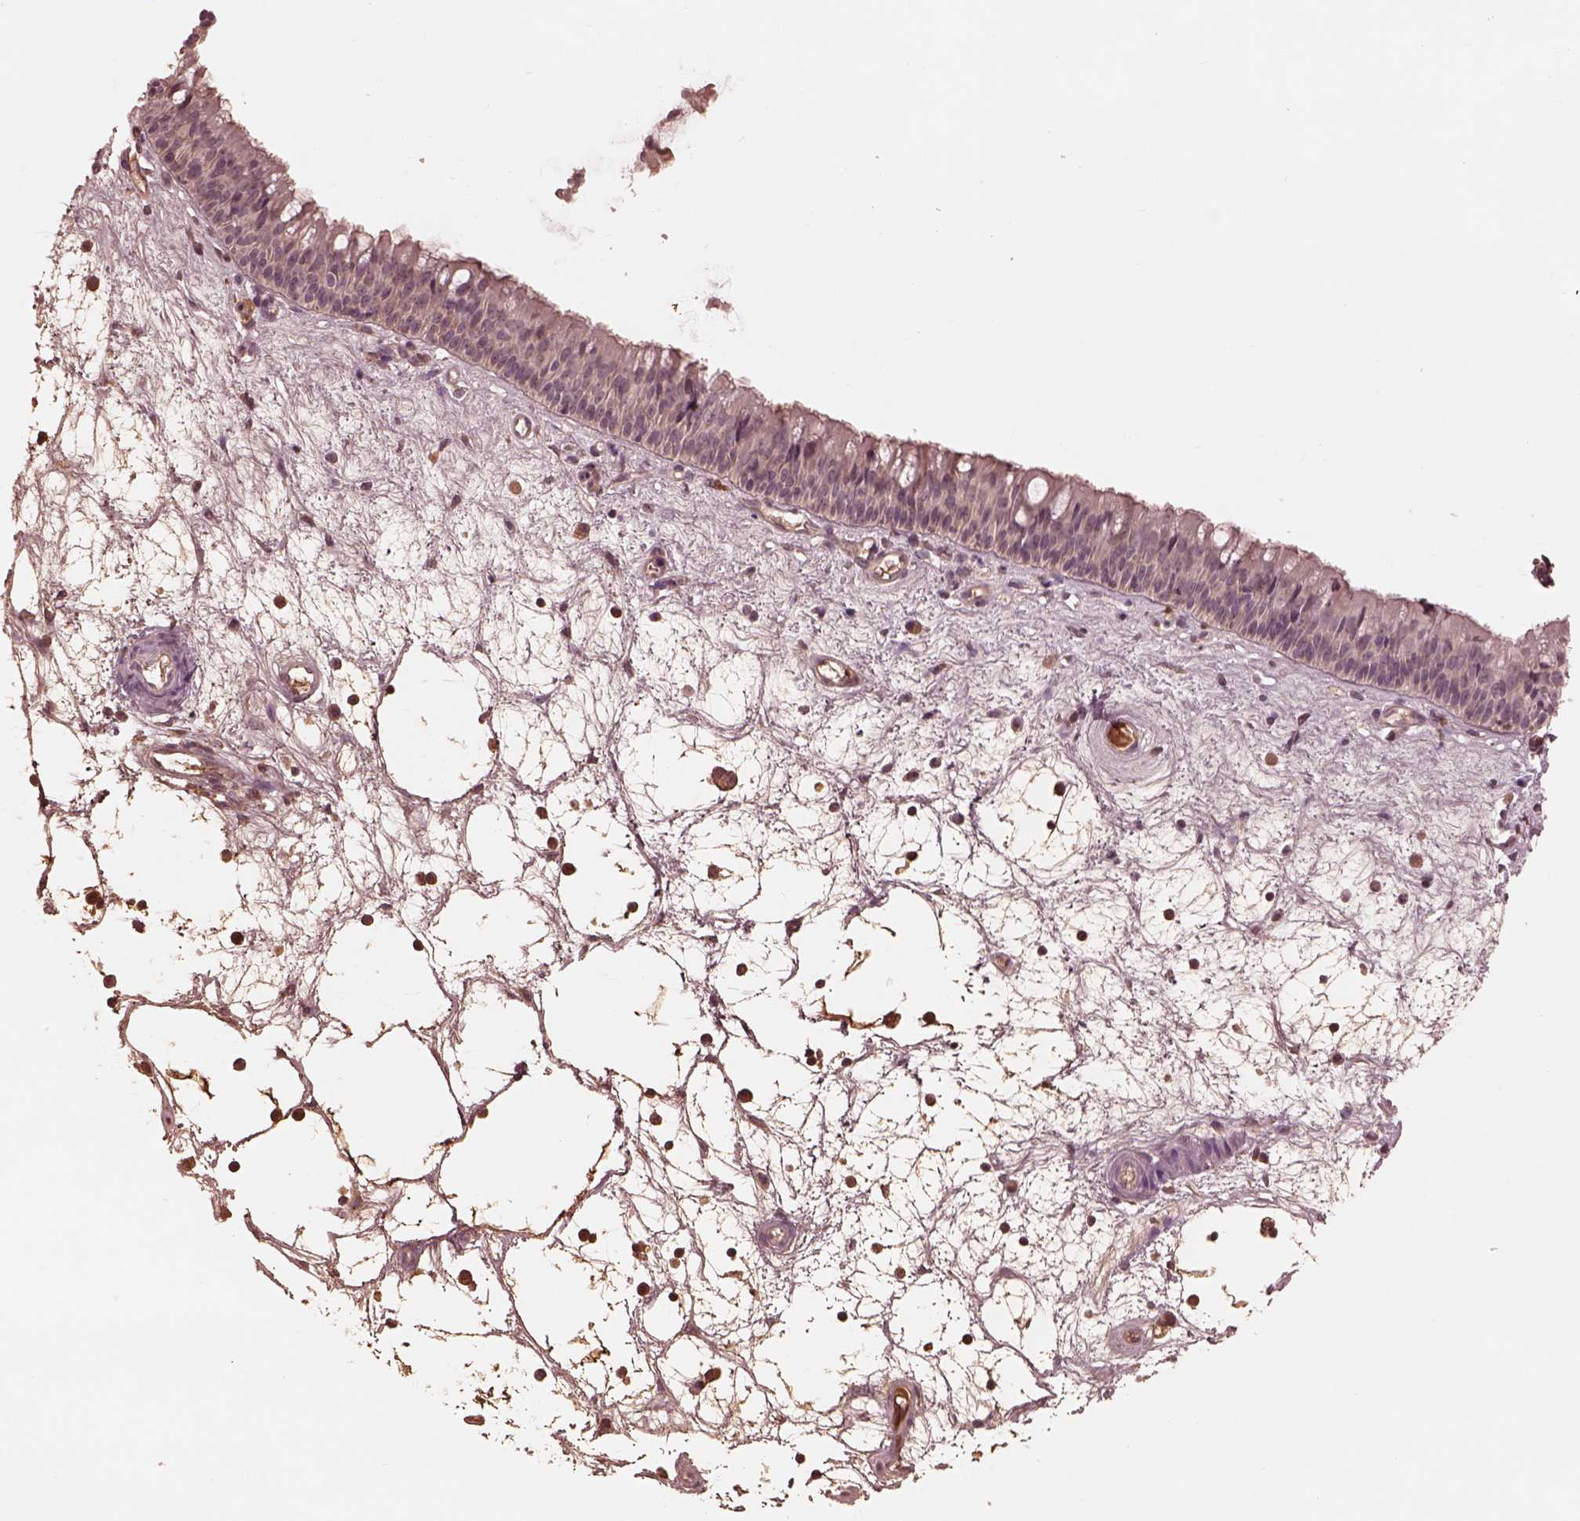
{"staining": {"intensity": "negative", "quantity": "none", "location": "none"}, "tissue": "nasopharynx", "cell_type": "Respiratory epithelial cells", "image_type": "normal", "snomed": [{"axis": "morphology", "description": "Normal tissue, NOS"}, {"axis": "topography", "description": "Nasopharynx"}], "caption": "High power microscopy micrograph of an IHC micrograph of benign nasopharynx, revealing no significant positivity in respiratory epithelial cells.", "gene": "TF", "patient": {"sex": "male", "age": 69}}